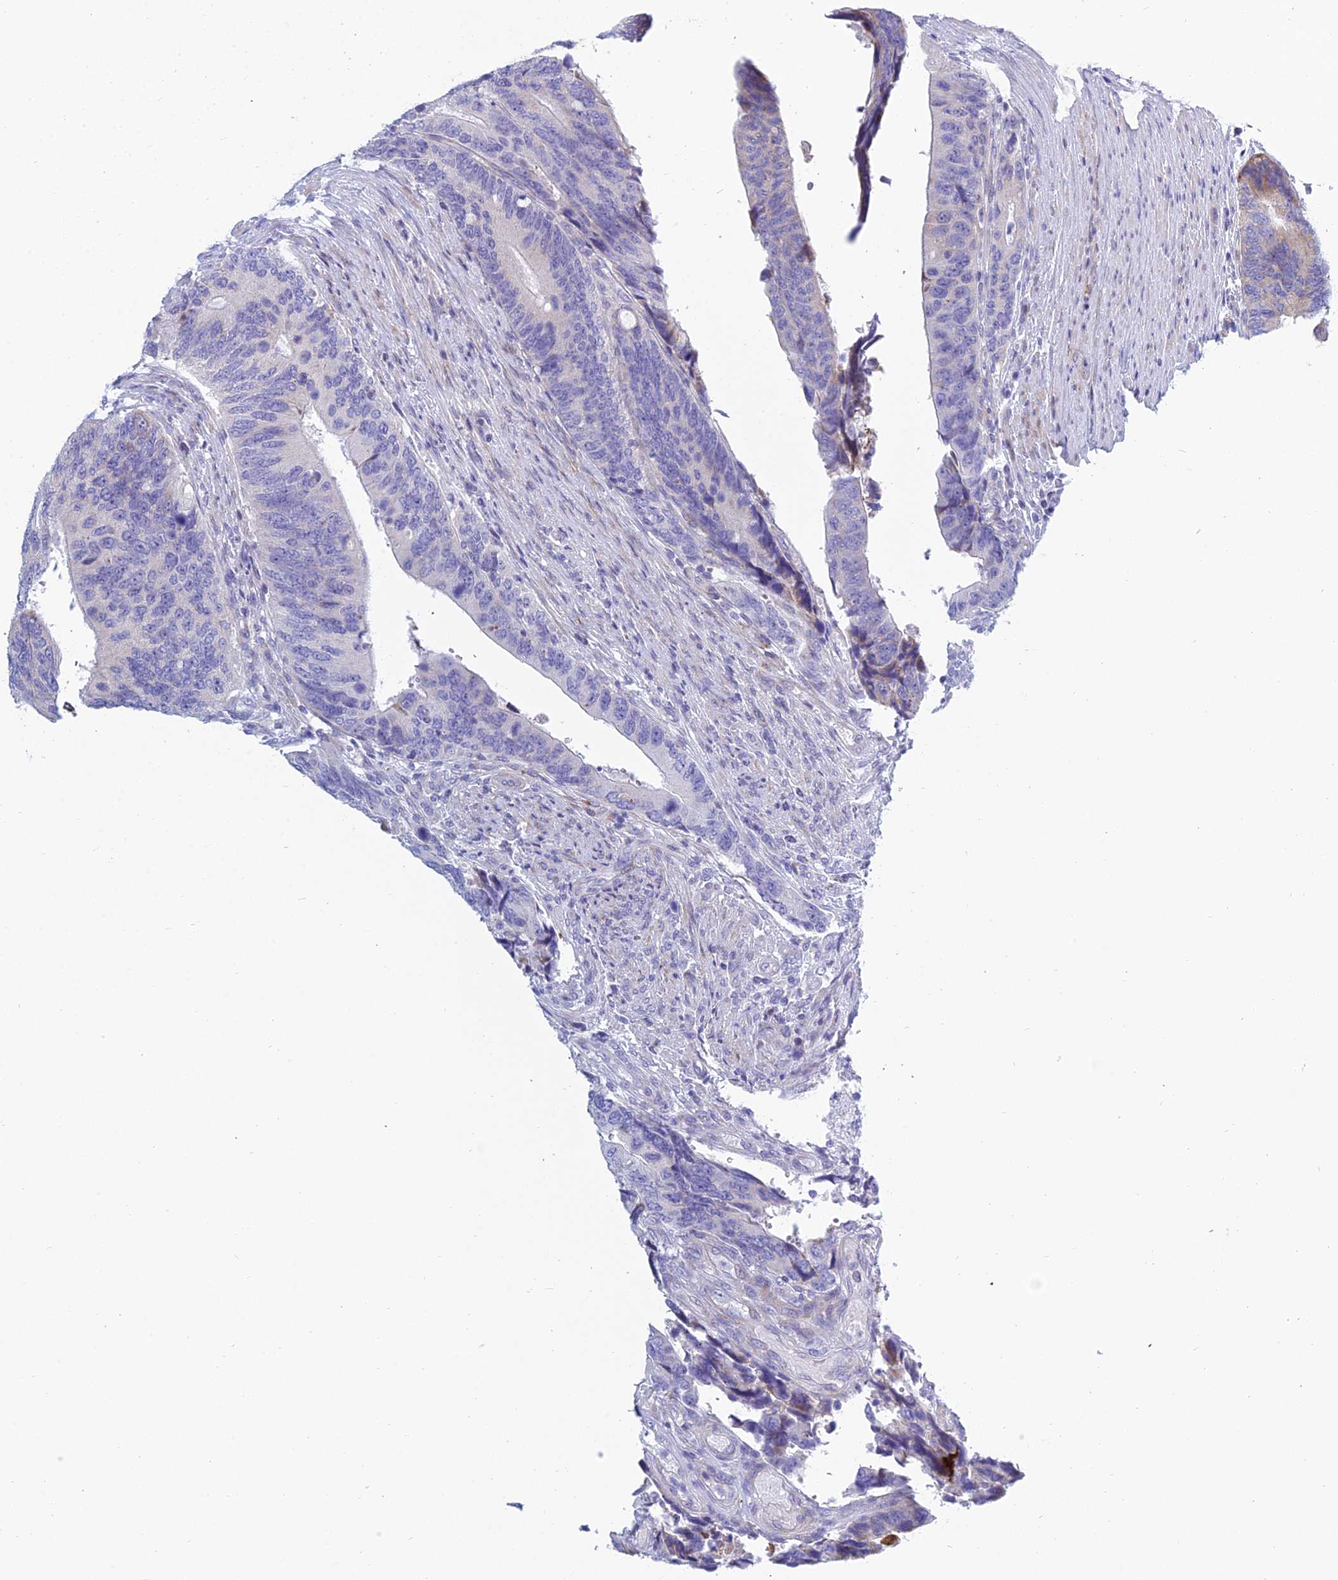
{"staining": {"intensity": "negative", "quantity": "none", "location": "none"}, "tissue": "colorectal cancer", "cell_type": "Tumor cells", "image_type": "cancer", "snomed": [{"axis": "morphology", "description": "Adenocarcinoma, NOS"}, {"axis": "topography", "description": "Colon"}], "caption": "This is an immunohistochemistry (IHC) micrograph of human colorectal cancer (adenocarcinoma). There is no positivity in tumor cells.", "gene": "PRR13", "patient": {"sex": "male", "age": 87}}